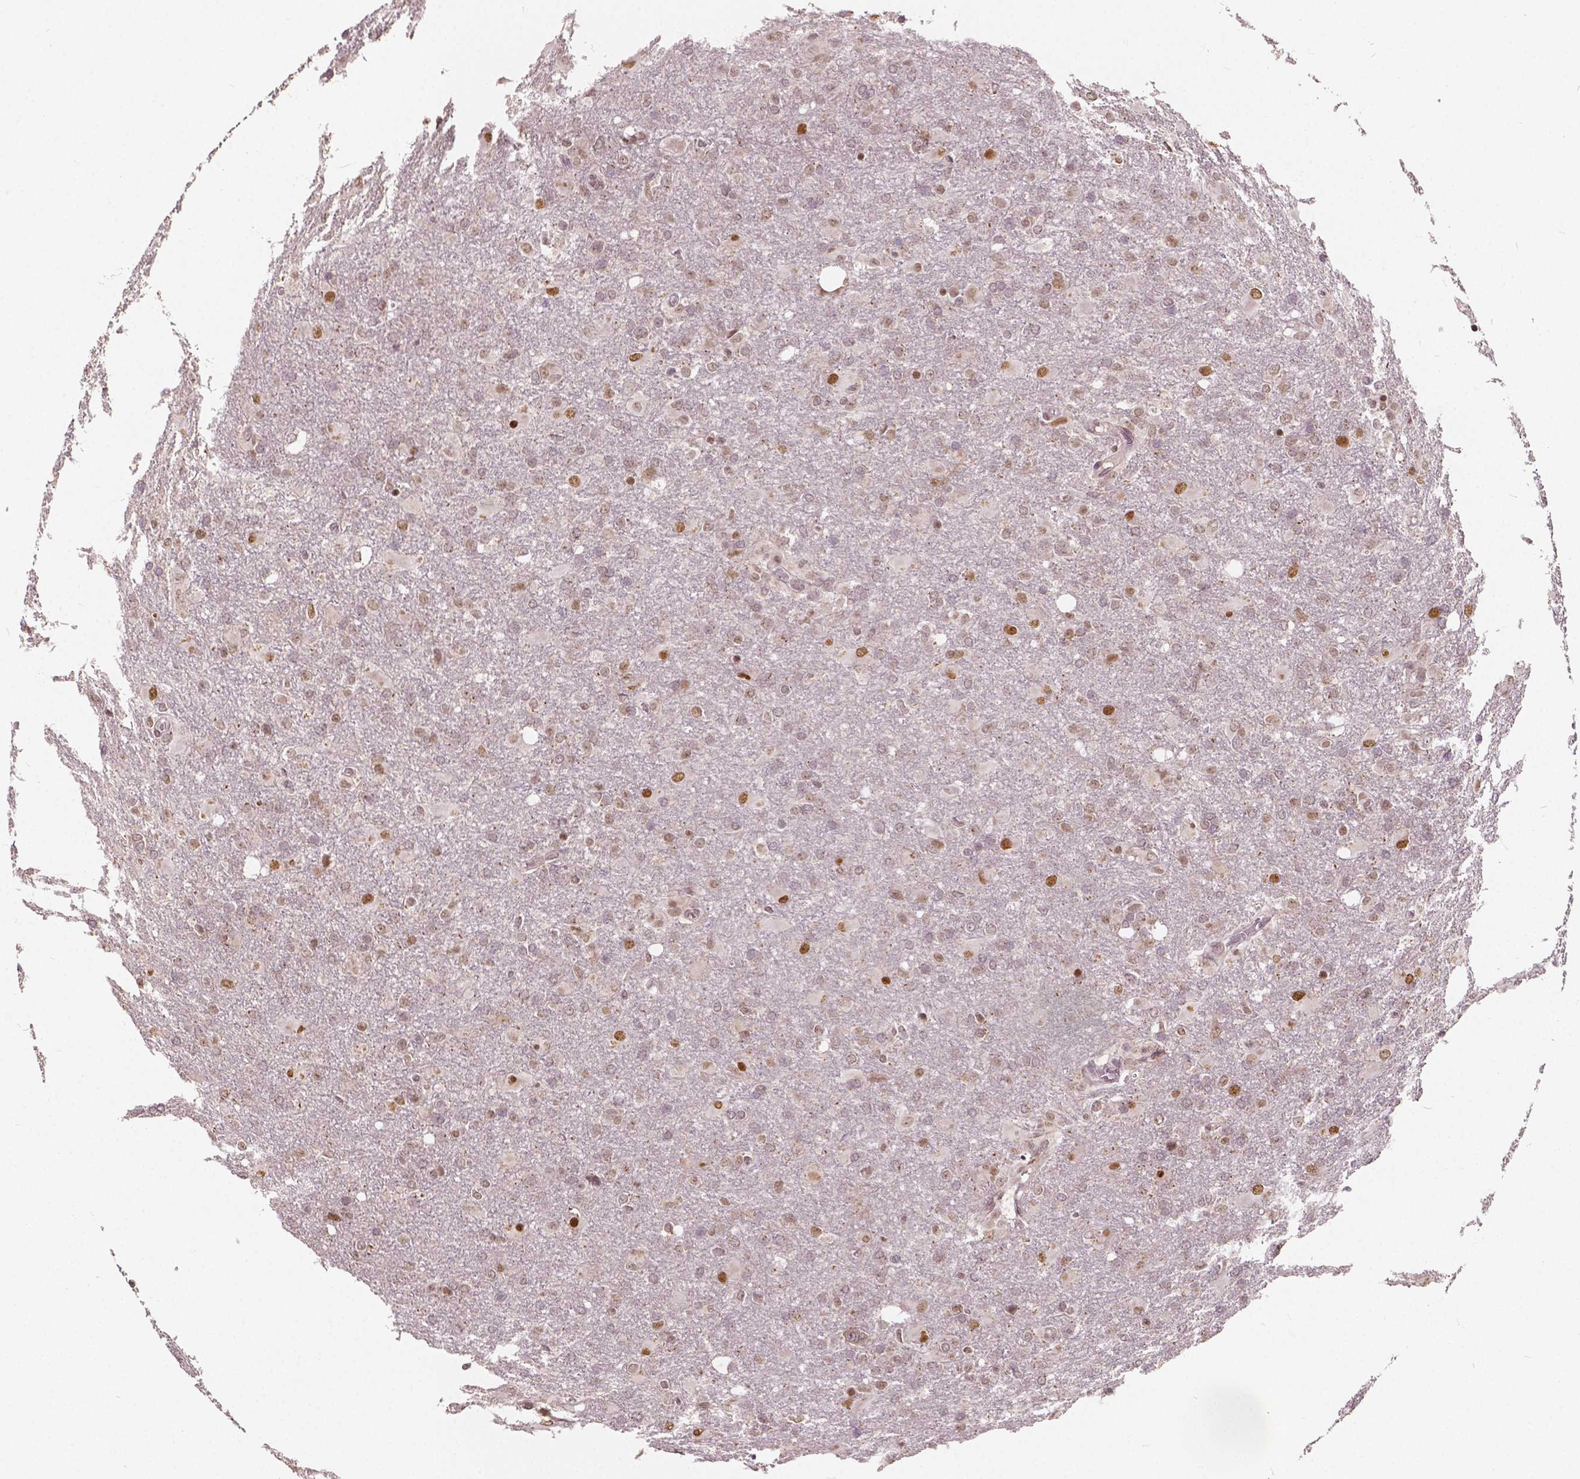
{"staining": {"intensity": "weak", "quantity": ">75%", "location": "nuclear"}, "tissue": "glioma", "cell_type": "Tumor cells", "image_type": "cancer", "snomed": [{"axis": "morphology", "description": "Glioma, malignant, High grade"}, {"axis": "topography", "description": "Brain"}], "caption": "IHC staining of glioma, which reveals low levels of weak nuclear staining in approximately >75% of tumor cells indicating weak nuclear protein expression. The staining was performed using DAB (brown) for protein detection and nuclei were counterstained in hematoxylin (blue).", "gene": "HMBOX1", "patient": {"sex": "male", "age": 68}}